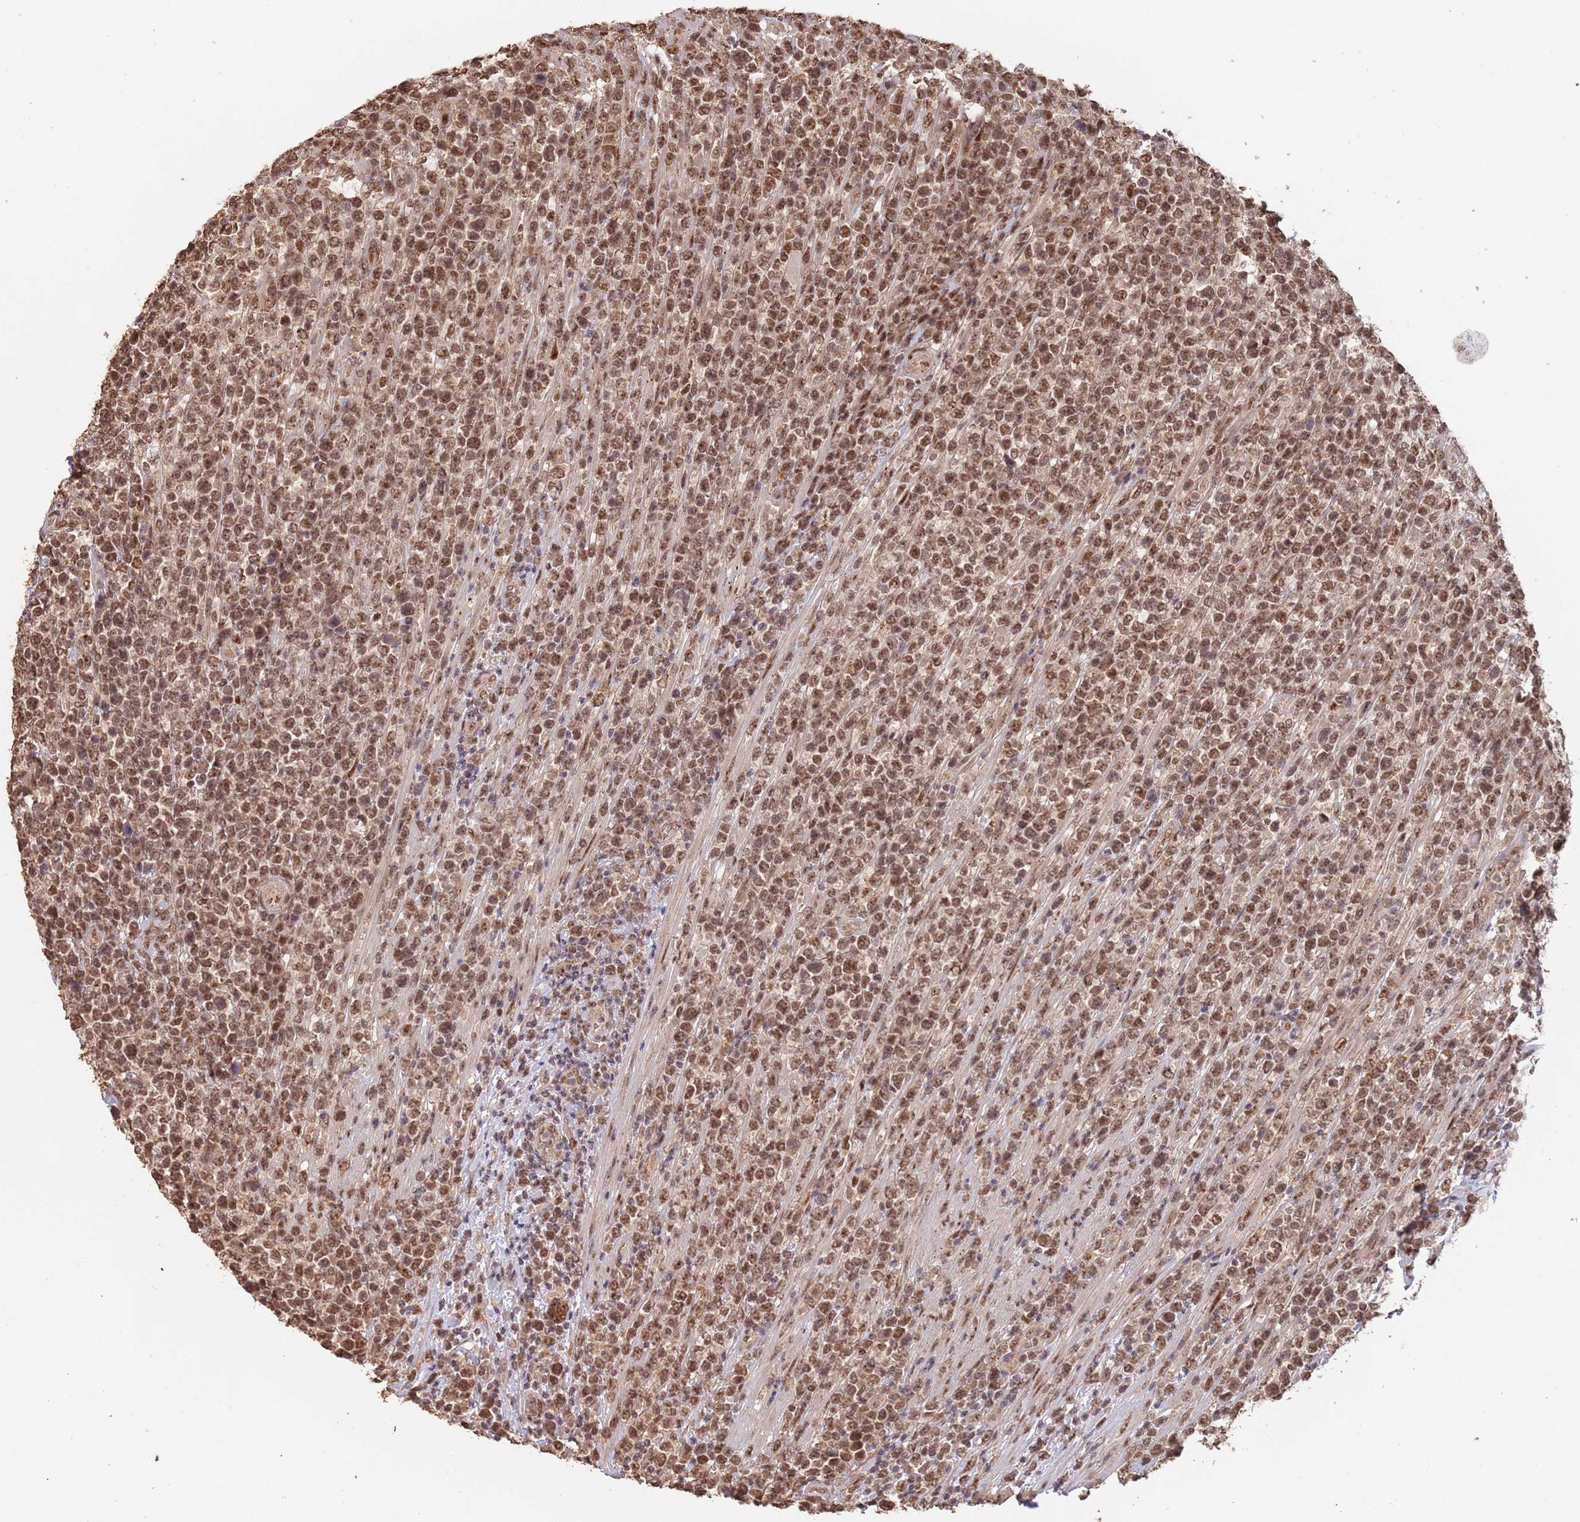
{"staining": {"intensity": "moderate", "quantity": ">75%", "location": "nuclear"}, "tissue": "lymphoma", "cell_type": "Tumor cells", "image_type": "cancer", "snomed": [{"axis": "morphology", "description": "Malignant lymphoma, non-Hodgkin's type, High grade"}, {"axis": "topography", "description": "Soft tissue"}], "caption": "Human high-grade malignant lymphoma, non-Hodgkin's type stained with a protein marker demonstrates moderate staining in tumor cells.", "gene": "RFXANK", "patient": {"sex": "female", "age": 56}}